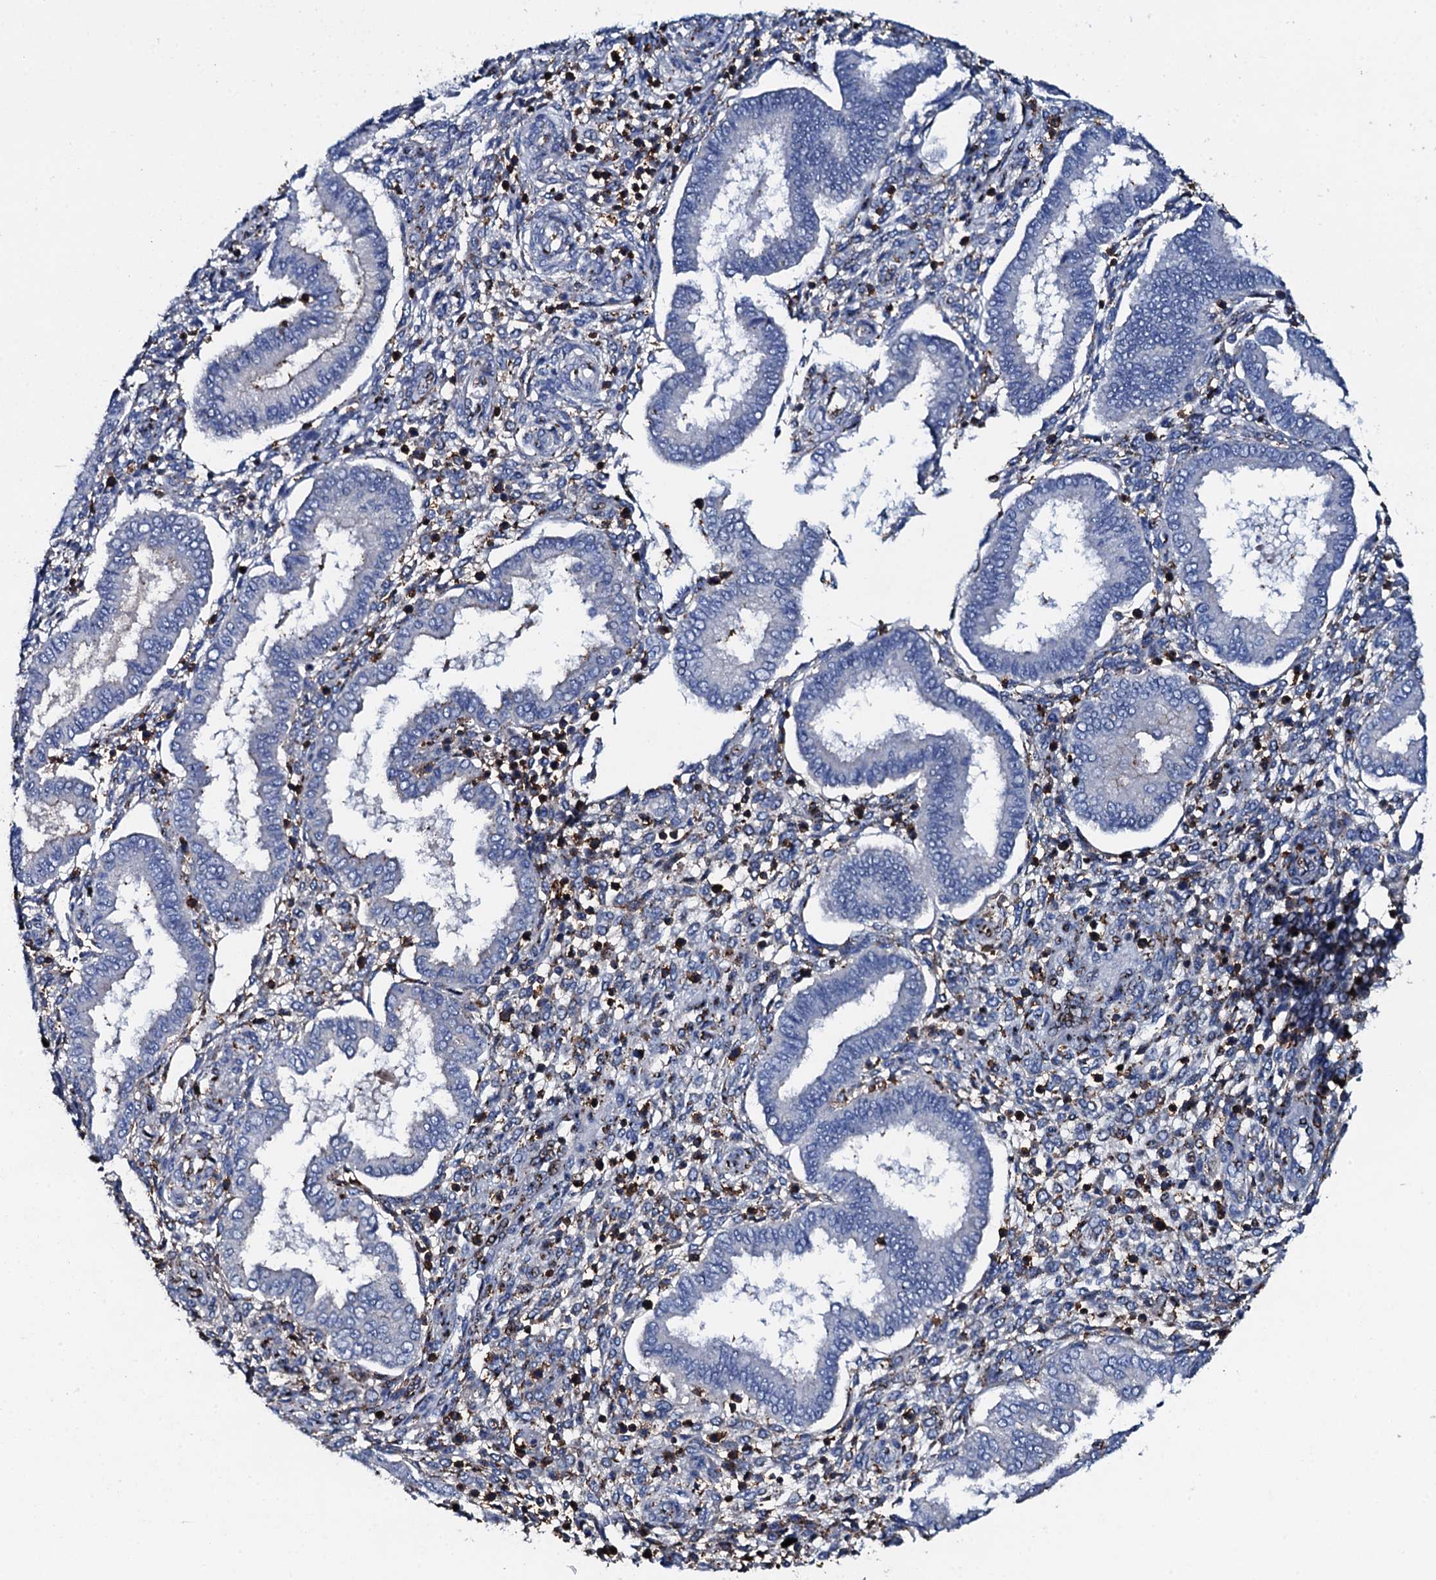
{"staining": {"intensity": "negative", "quantity": "none", "location": "none"}, "tissue": "endometrium", "cell_type": "Cells in endometrial stroma", "image_type": "normal", "snomed": [{"axis": "morphology", "description": "Normal tissue, NOS"}, {"axis": "topography", "description": "Endometrium"}], "caption": "Endometrium was stained to show a protein in brown. There is no significant positivity in cells in endometrial stroma. (Brightfield microscopy of DAB (3,3'-diaminobenzidine) IHC at high magnification).", "gene": "MS4A4E", "patient": {"sex": "female", "age": 24}}